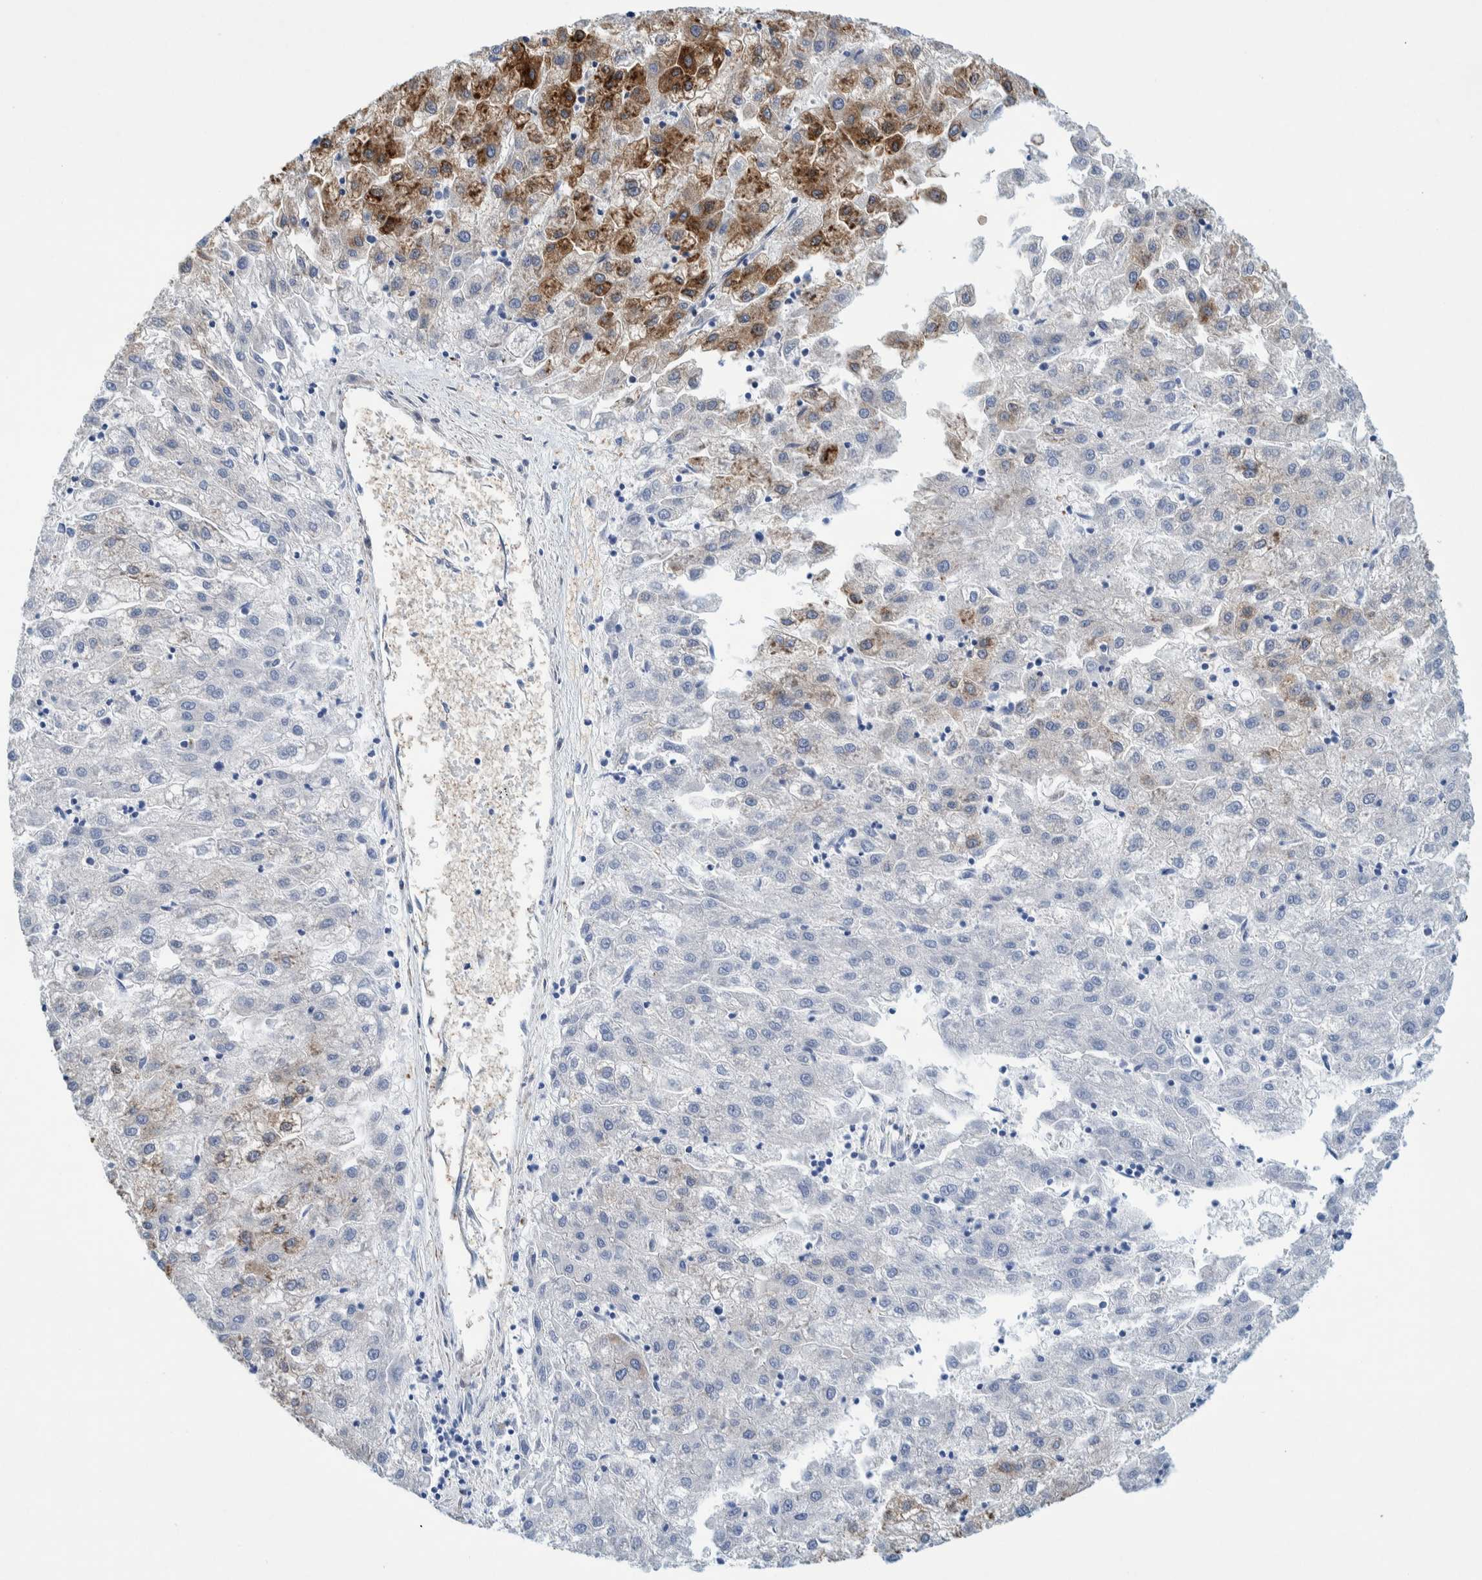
{"staining": {"intensity": "moderate", "quantity": "<25%", "location": "cytoplasmic/membranous"}, "tissue": "liver cancer", "cell_type": "Tumor cells", "image_type": "cancer", "snomed": [{"axis": "morphology", "description": "Carcinoma, Hepatocellular, NOS"}, {"axis": "topography", "description": "Liver"}], "caption": "Protein staining by immunohistochemistry exhibits moderate cytoplasmic/membranous expression in approximately <25% of tumor cells in liver hepatocellular carcinoma. The staining is performed using DAB (3,3'-diaminobenzidine) brown chromogen to label protein expression. The nuclei are counter-stained blue using hematoxylin.", "gene": "THEM6", "patient": {"sex": "male", "age": 72}}